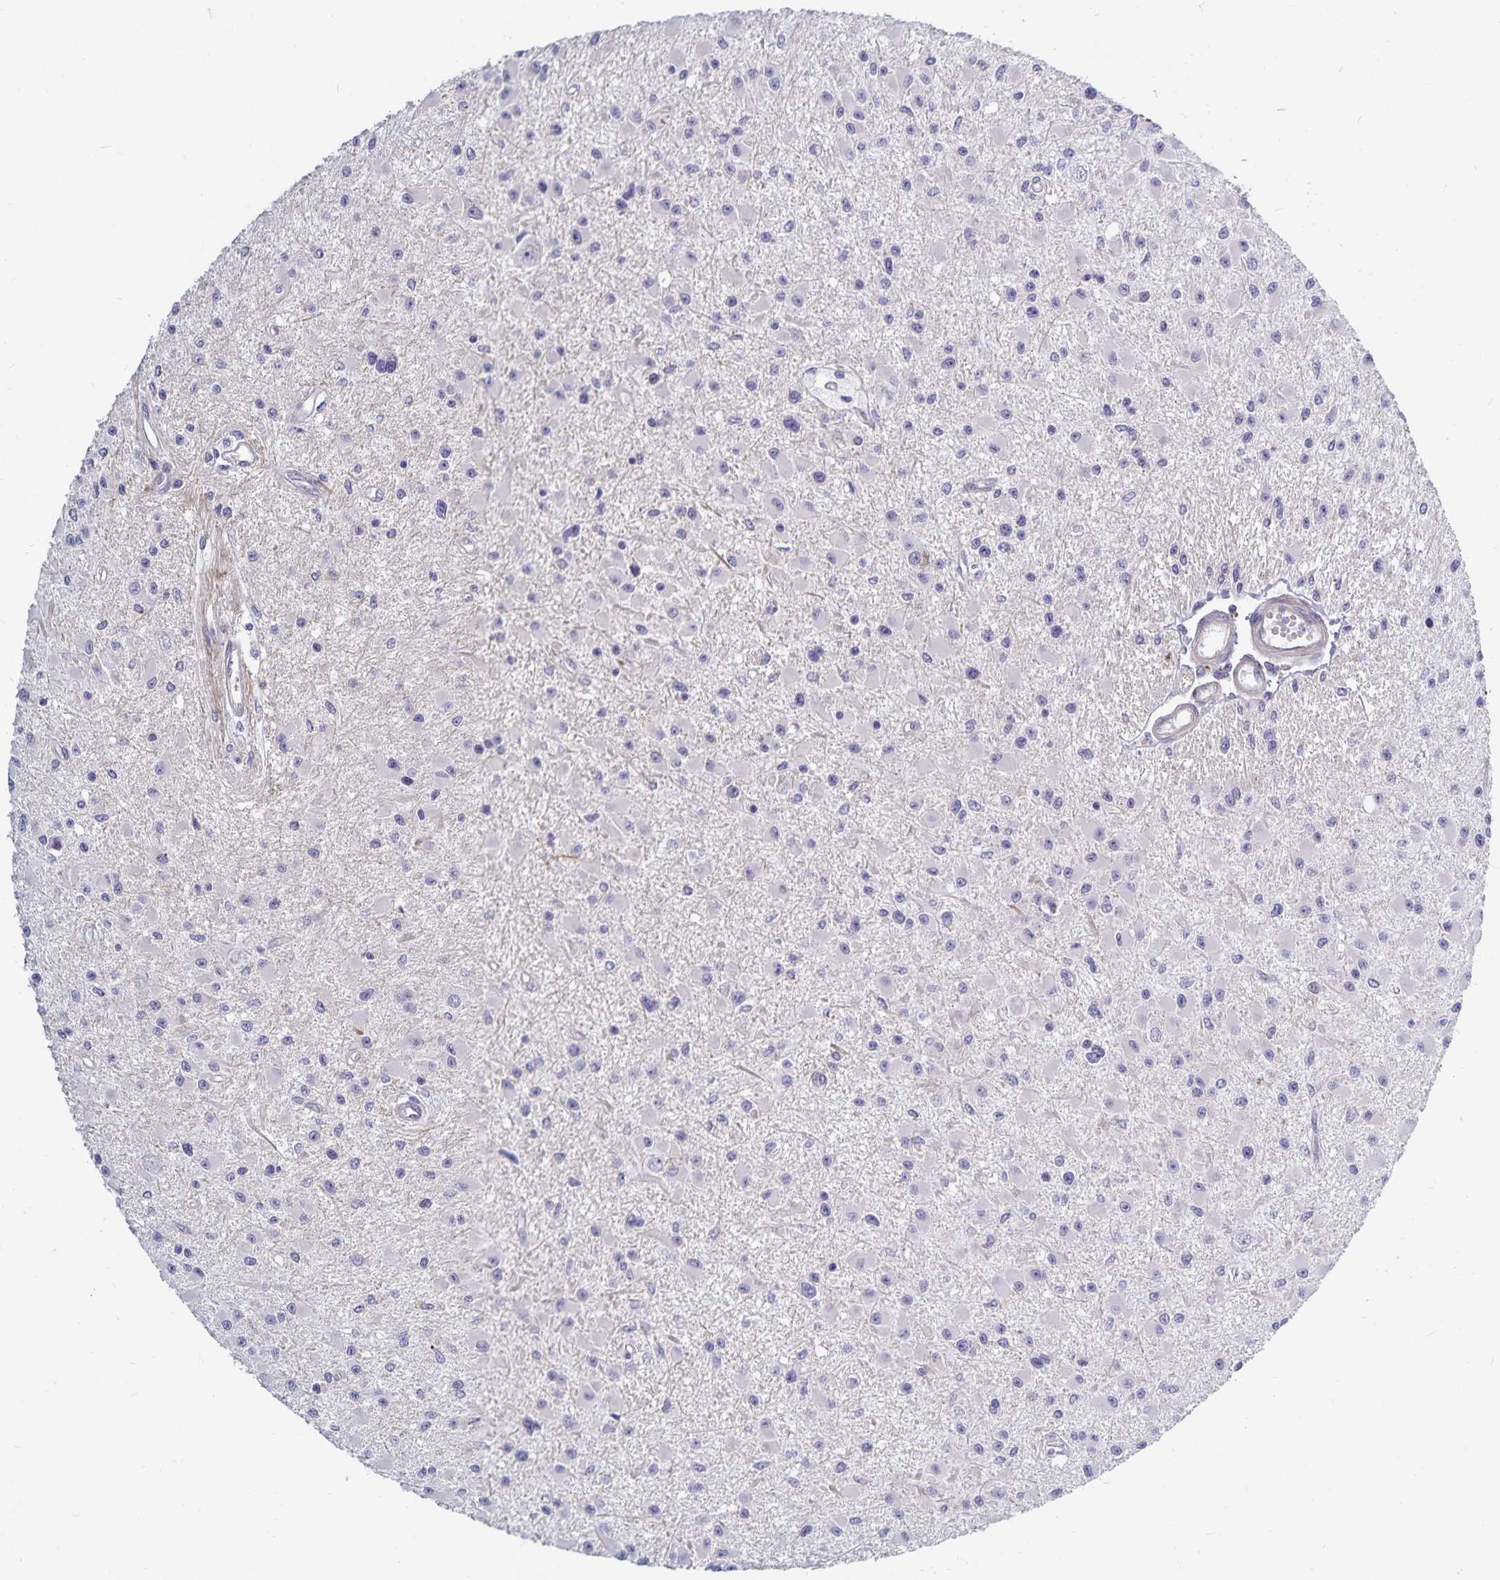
{"staining": {"intensity": "negative", "quantity": "none", "location": "none"}, "tissue": "glioma", "cell_type": "Tumor cells", "image_type": "cancer", "snomed": [{"axis": "morphology", "description": "Glioma, malignant, High grade"}, {"axis": "topography", "description": "Brain"}], "caption": "There is no significant staining in tumor cells of glioma.", "gene": "CDKN2B", "patient": {"sex": "male", "age": 54}}